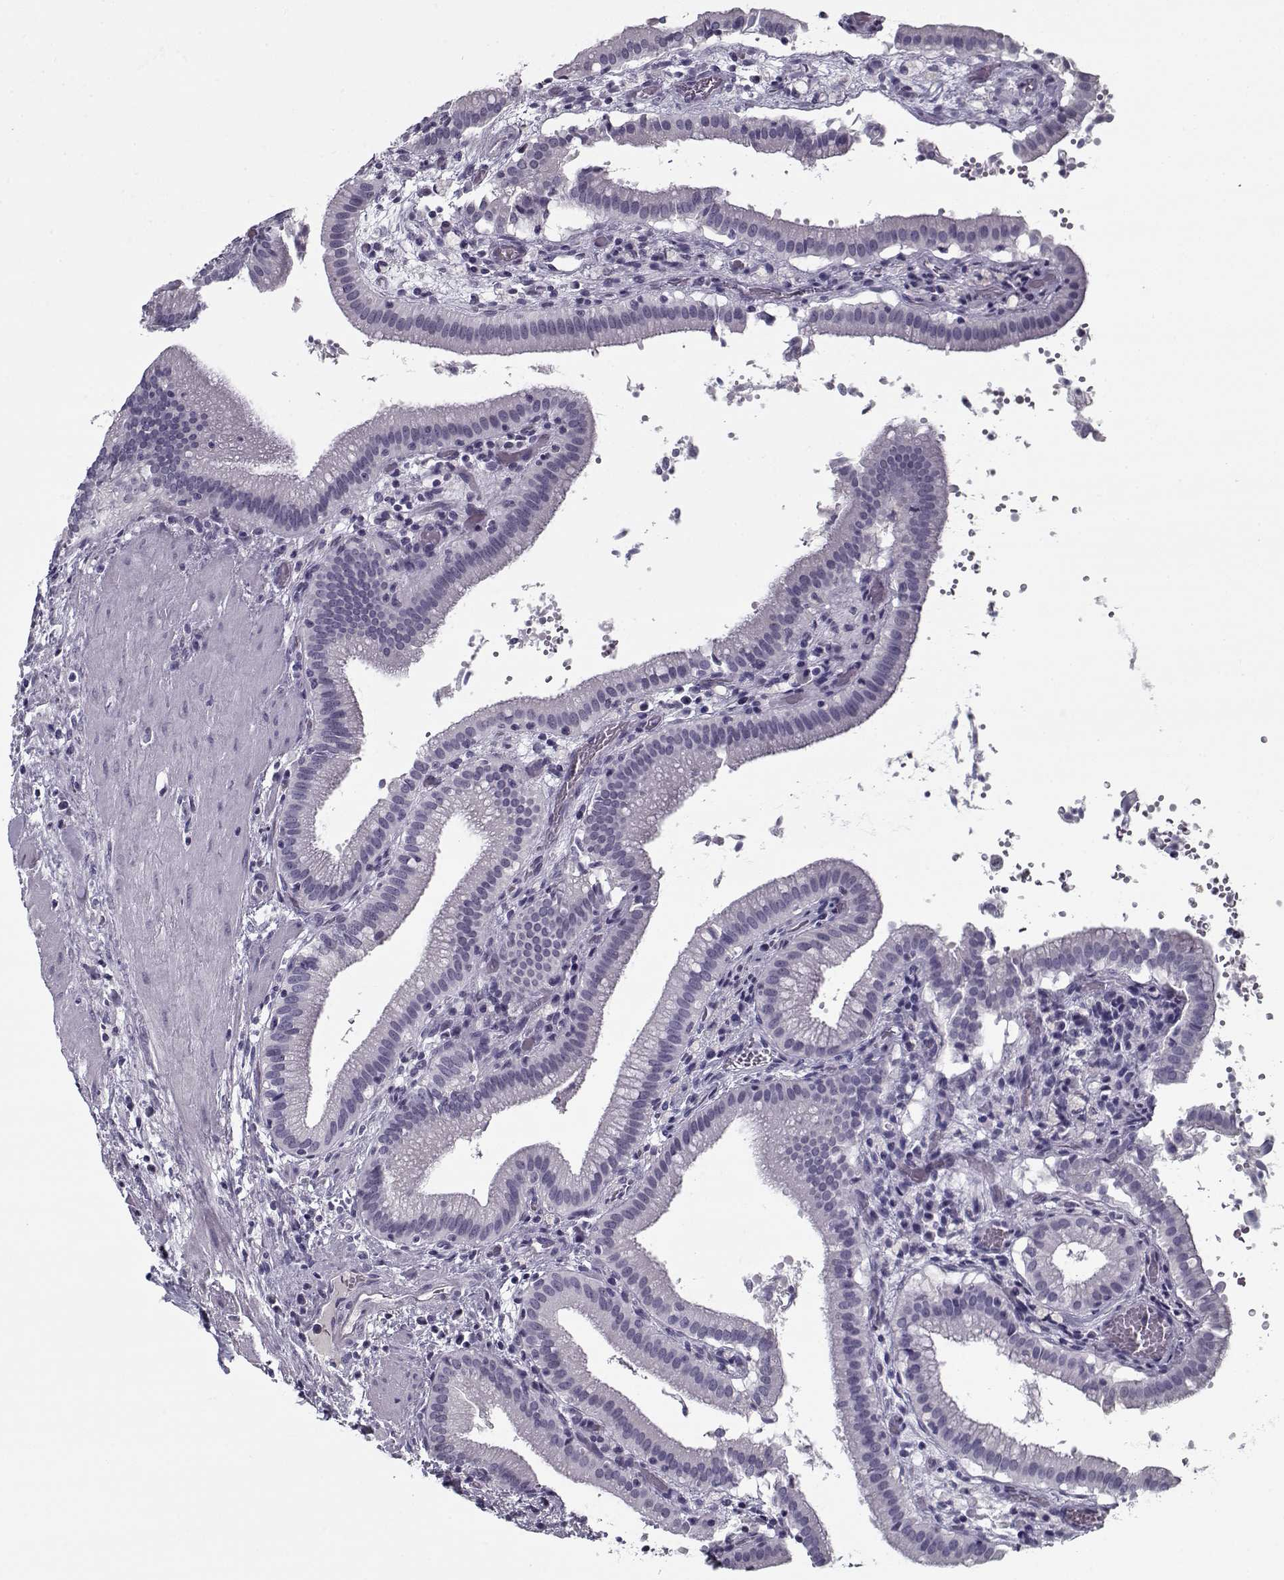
{"staining": {"intensity": "negative", "quantity": "none", "location": "none"}, "tissue": "gallbladder", "cell_type": "Glandular cells", "image_type": "normal", "snomed": [{"axis": "morphology", "description": "Normal tissue, NOS"}, {"axis": "topography", "description": "Gallbladder"}], "caption": "The immunohistochemistry photomicrograph has no significant expression in glandular cells of gallbladder.", "gene": "SPACA9", "patient": {"sex": "male", "age": 42}}